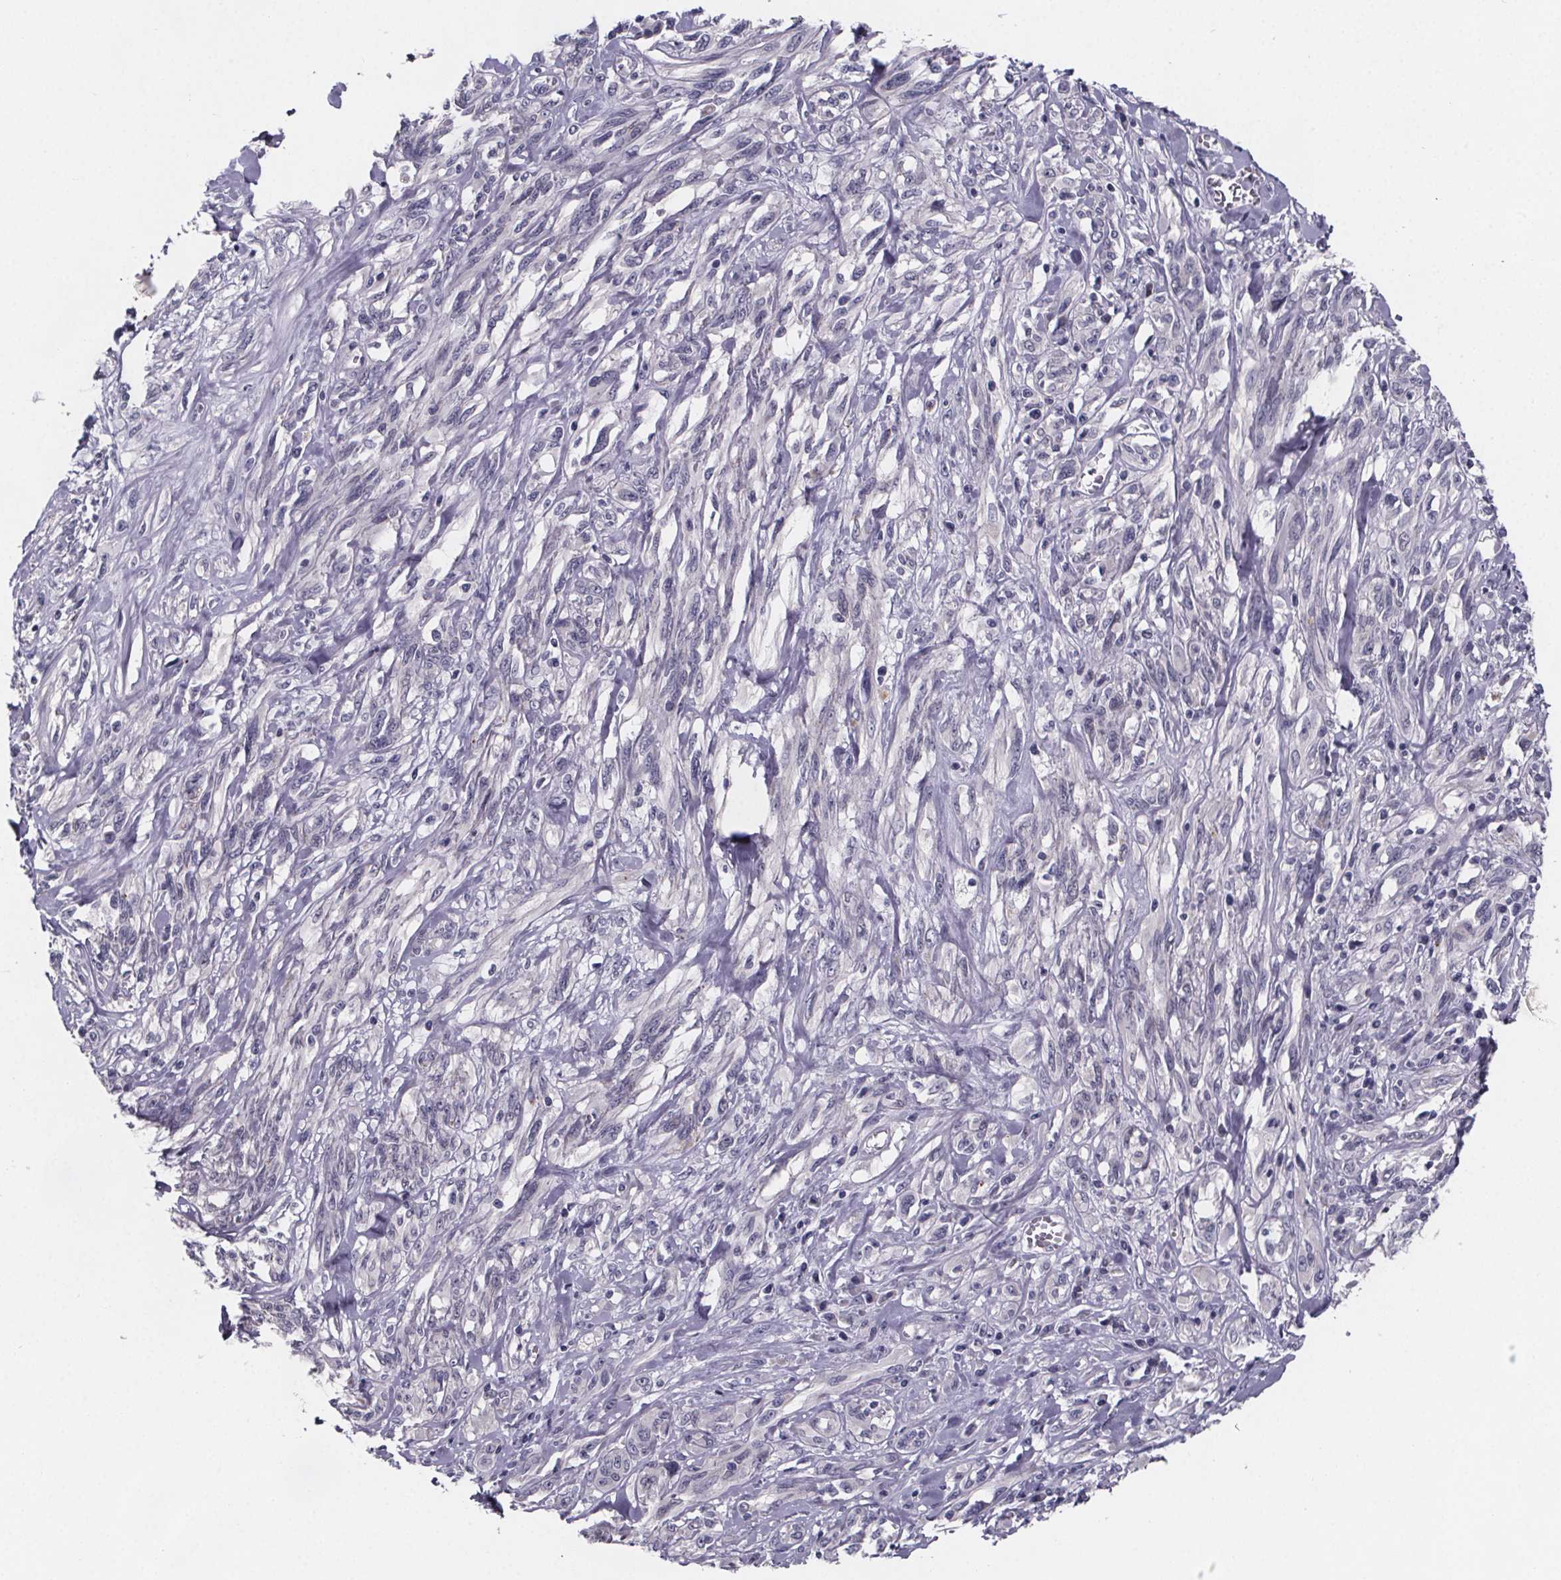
{"staining": {"intensity": "negative", "quantity": "none", "location": "none"}, "tissue": "melanoma", "cell_type": "Tumor cells", "image_type": "cancer", "snomed": [{"axis": "morphology", "description": "Malignant melanoma, NOS"}, {"axis": "topography", "description": "Skin"}], "caption": "High power microscopy photomicrograph of an IHC histopathology image of melanoma, revealing no significant staining in tumor cells.", "gene": "PAH", "patient": {"sex": "female", "age": 91}}